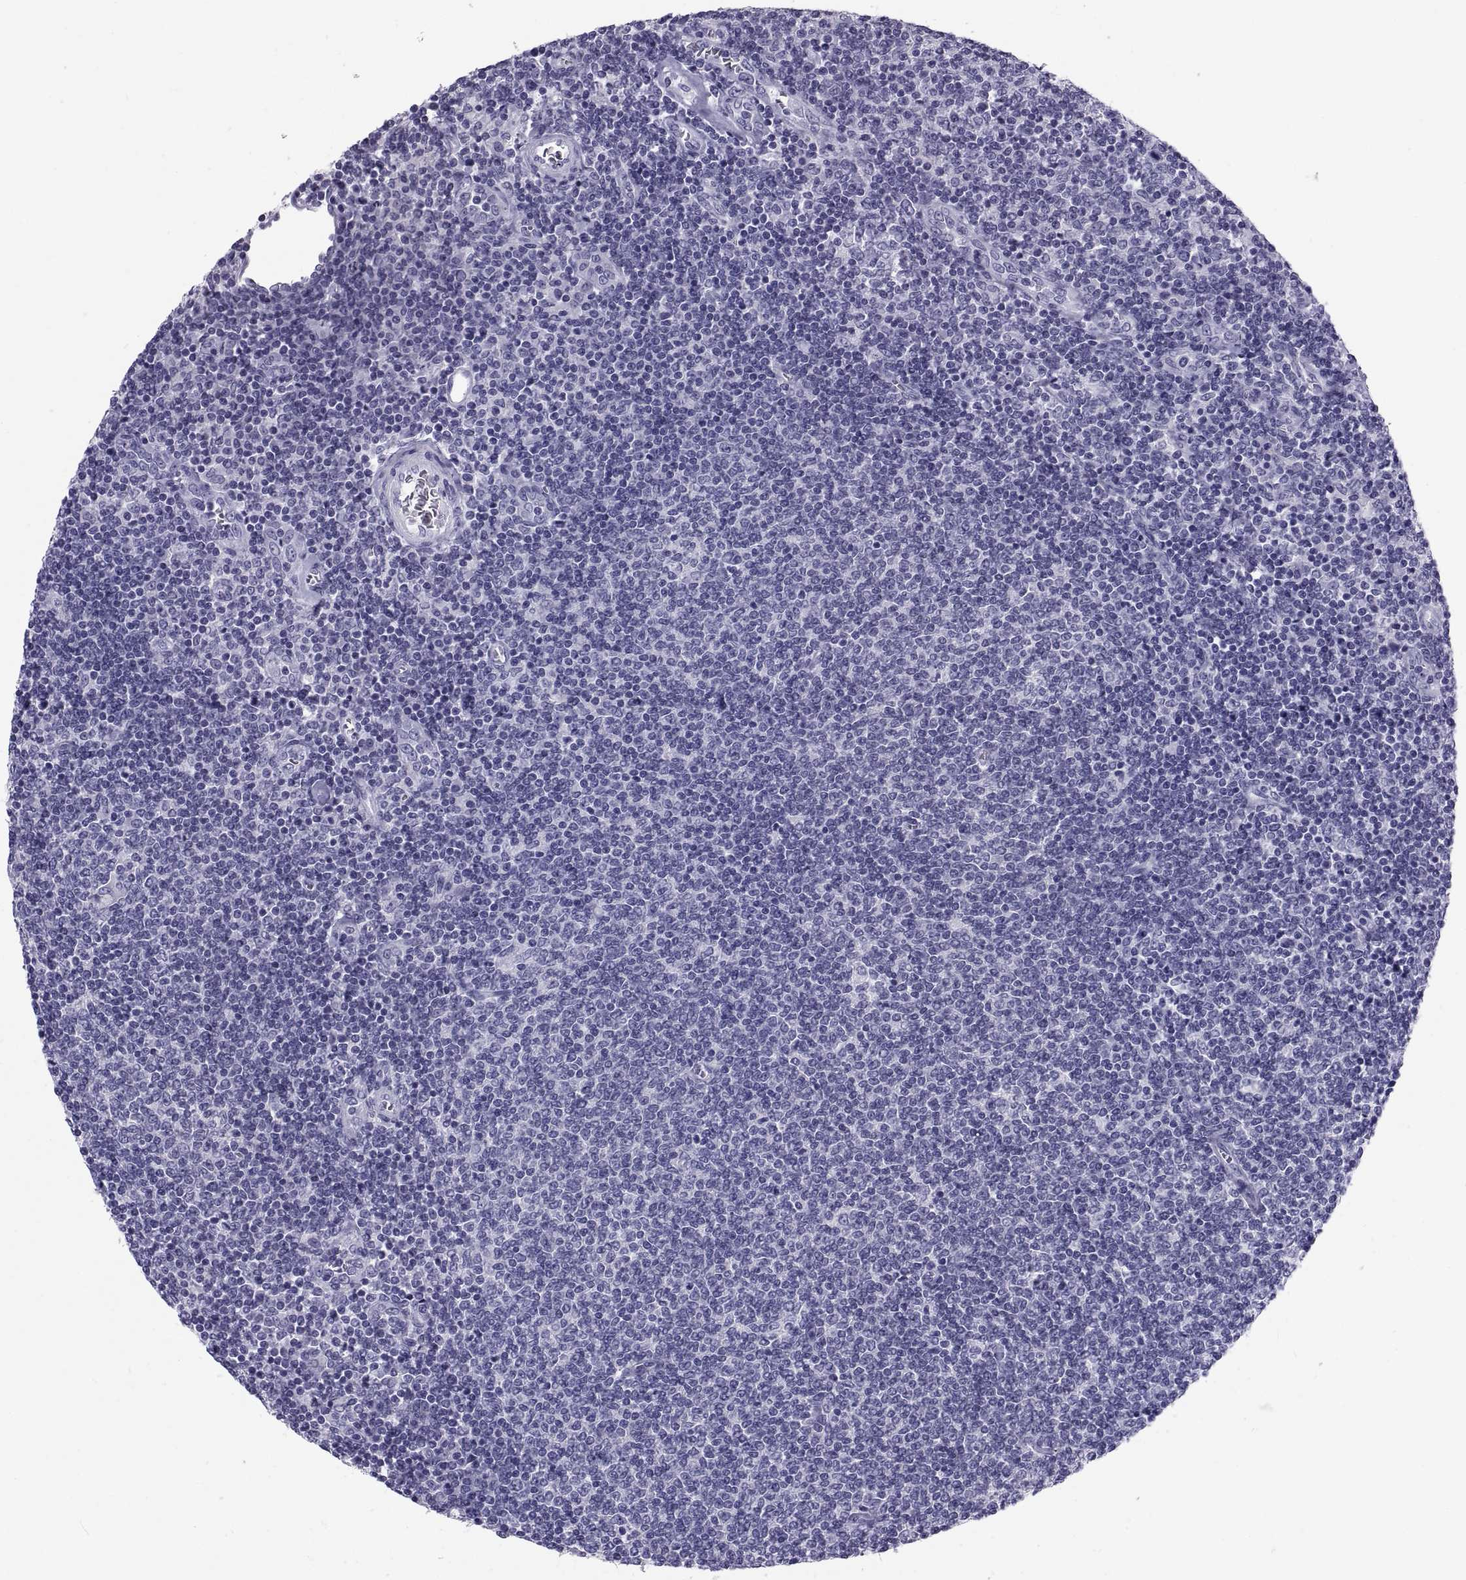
{"staining": {"intensity": "negative", "quantity": "none", "location": "none"}, "tissue": "lymphoma", "cell_type": "Tumor cells", "image_type": "cancer", "snomed": [{"axis": "morphology", "description": "Malignant lymphoma, non-Hodgkin's type, Low grade"}, {"axis": "topography", "description": "Lymph node"}], "caption": "Histopathology image shows no significant protein positivity in tumor cells of lymphoma.", "gene": "DEFB129", "patient": {"sex": "male", "age": 52}}